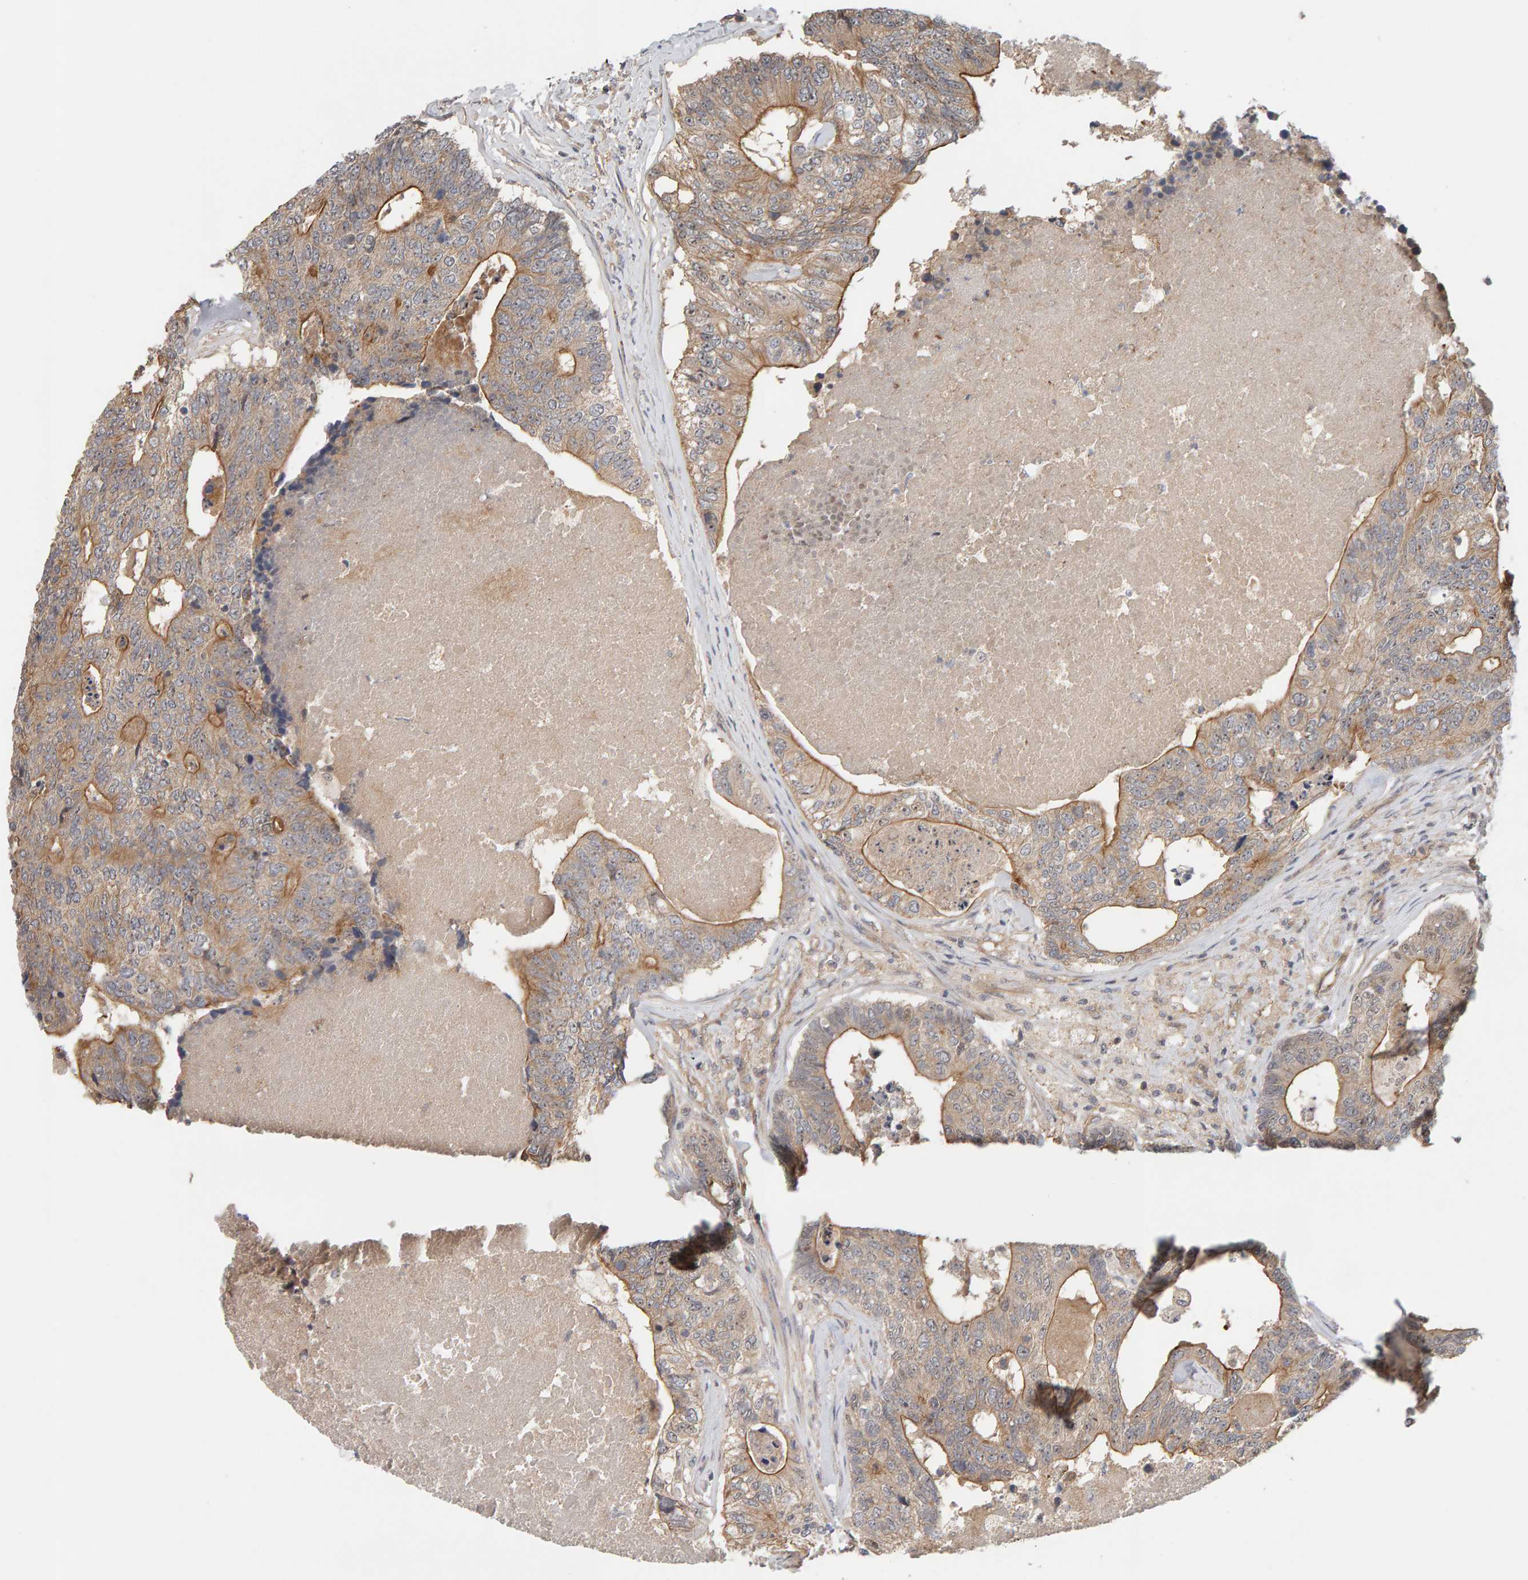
{"staining": {"intensity": "weak", "quantity": ">75%", "location": "cytoplasmic/membranous"}, "tissue": "colorectal cancer", "cell_type": "Tumor cells", "image_type": "cancer", "snomed": [{"axis": "morphology", "description": "Adenocarcinoma, NOS"}, {"axis": "topography", "description": "Colon"}], "caption": "Colorectal cancer stained for a protein reveals weak cytoplasmic/membranous positivity in tumor cells.", "gene": "PPP1R16A", "patient": {"sex": "female", "age": 67}}